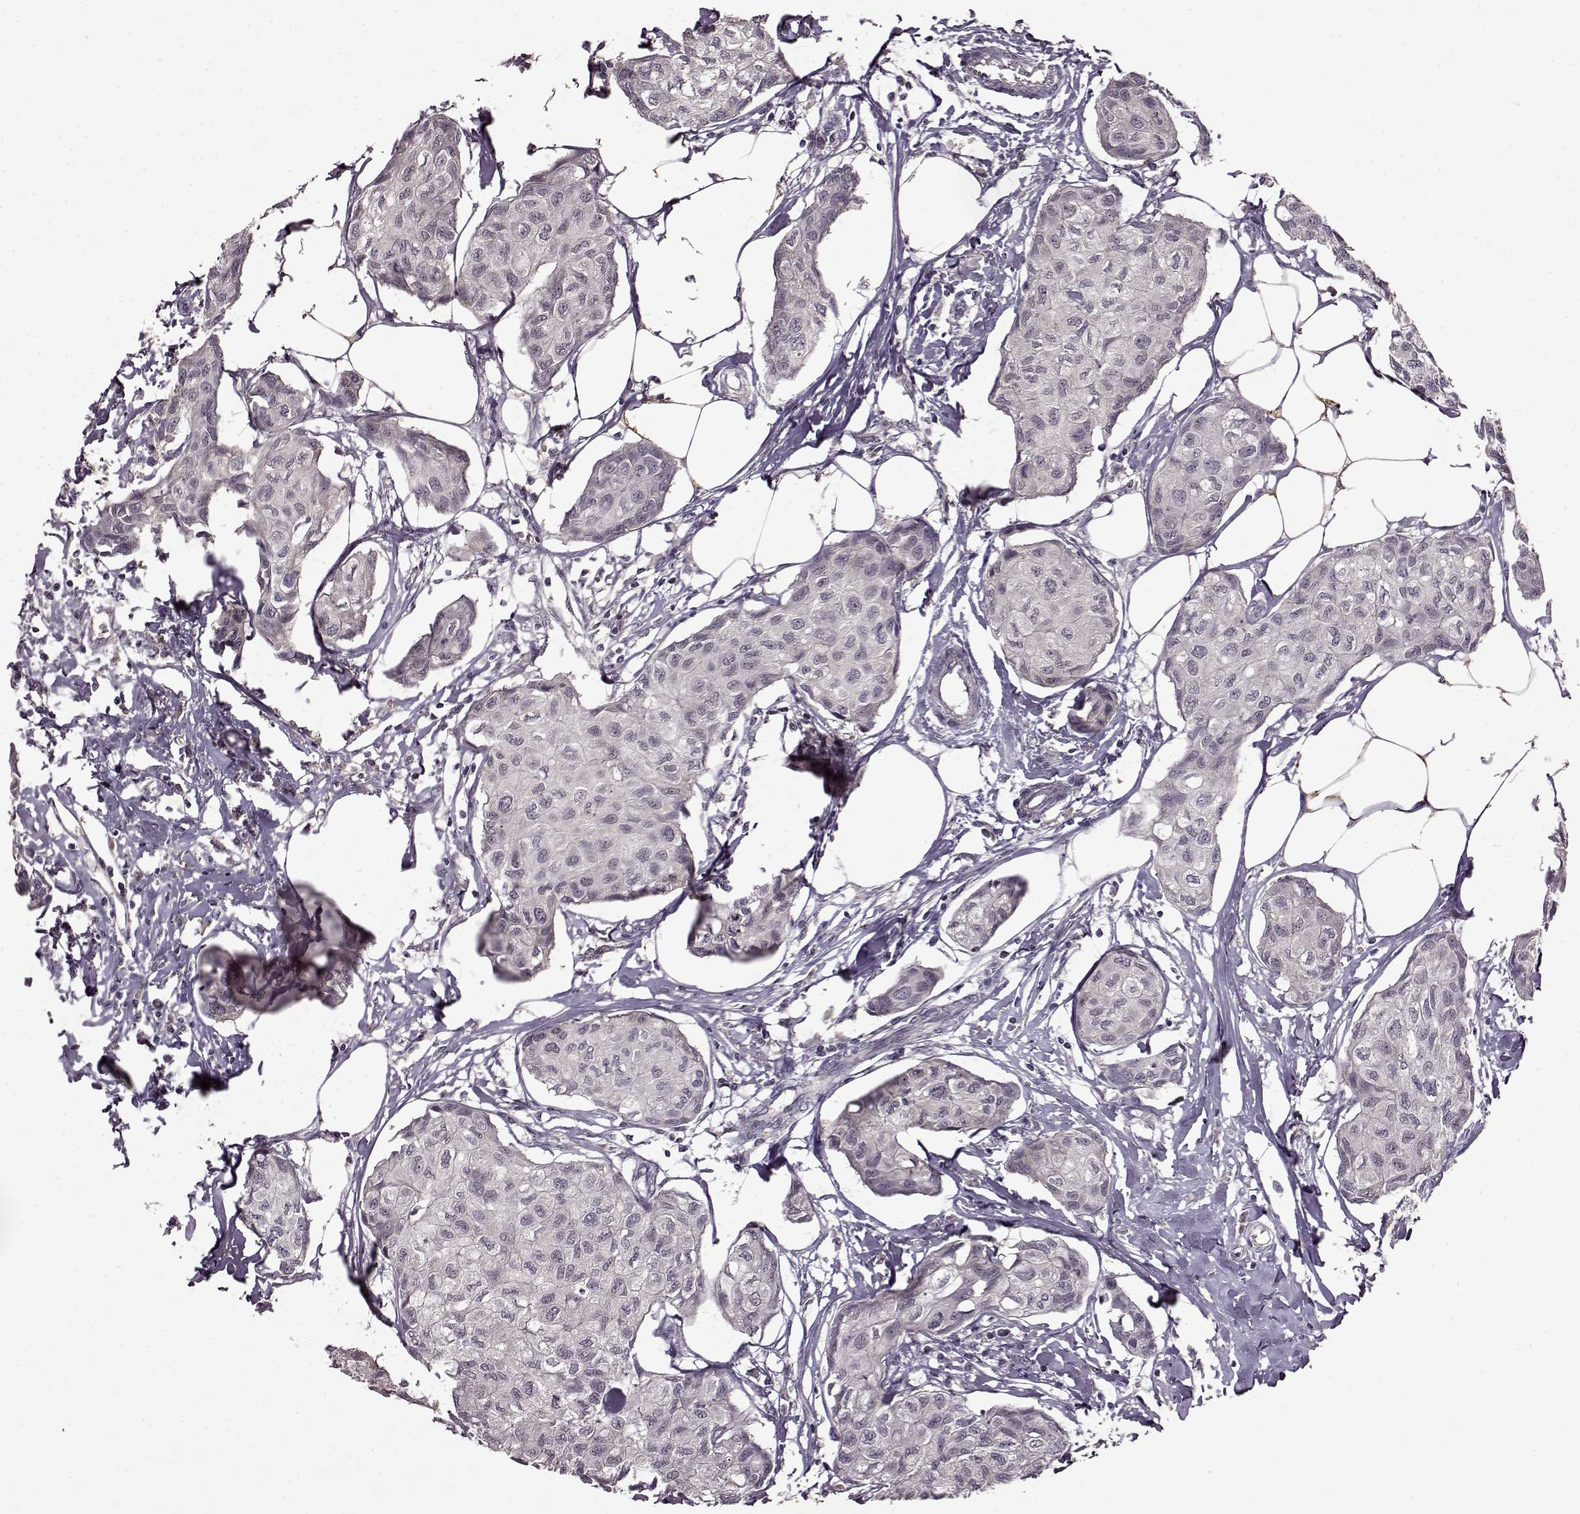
{"staining": {"intensity": "negative", "quantity": "none", "location": "none"}, "tissue": "breast cancer", "cell_type": "Tumor cells", "image_type": "cancer", "snomed": [{"axis": "morphology", "description": "Duct carcinoma"}, {"axis": "topography", "description": "Breast"}], "caption": "Immunohistochemistry (IHC) of human breast cancer (intraductal carcinoma) exhibits no positivity in tumor cells.", "gene": "MAIP1", "patient": {"sex": "female", "age": 80}}